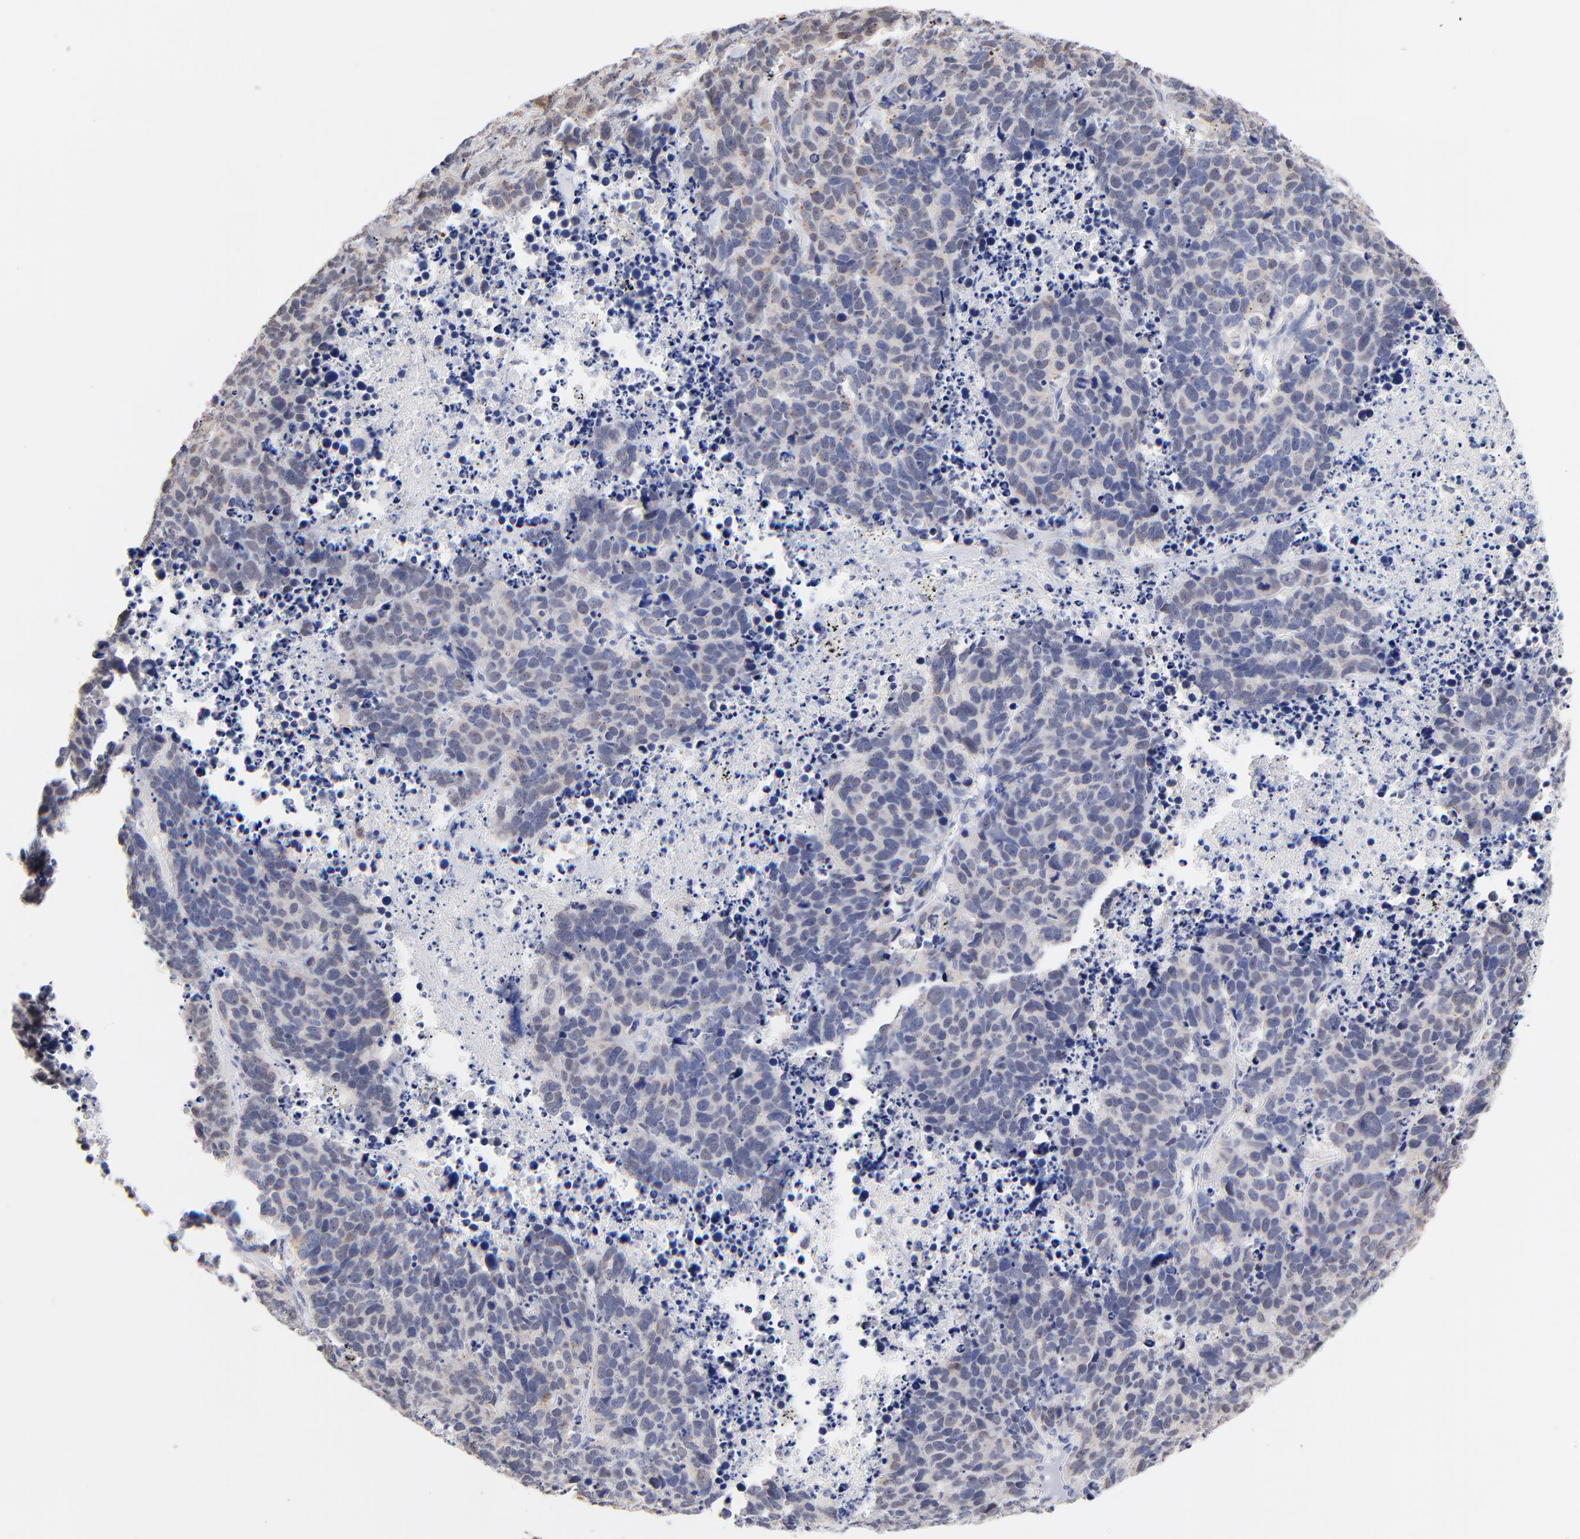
{"staining": {"intensity": "weak", "quantity": "25%-75%", "location": "cytoplasmic/membranous"}, "tissue": "lung cancer", "cell_type": "Tumor cells", "image_type": "cancer", "snomed": [{"axis": "morphology", "description": "Carcinoid, malignant, NOS"}, {"axis": "topography", "description": "Lung"}], "caption": "A micrograph of human lung cancer stained for a protein shows weak cytoplasmic/membranous brown staining in tumor cells. (brown staining indicates protein expression, while blue staining denotes nuclei).", "gene": "TWNK", "patient": {"sex": "male", "age": 60}}